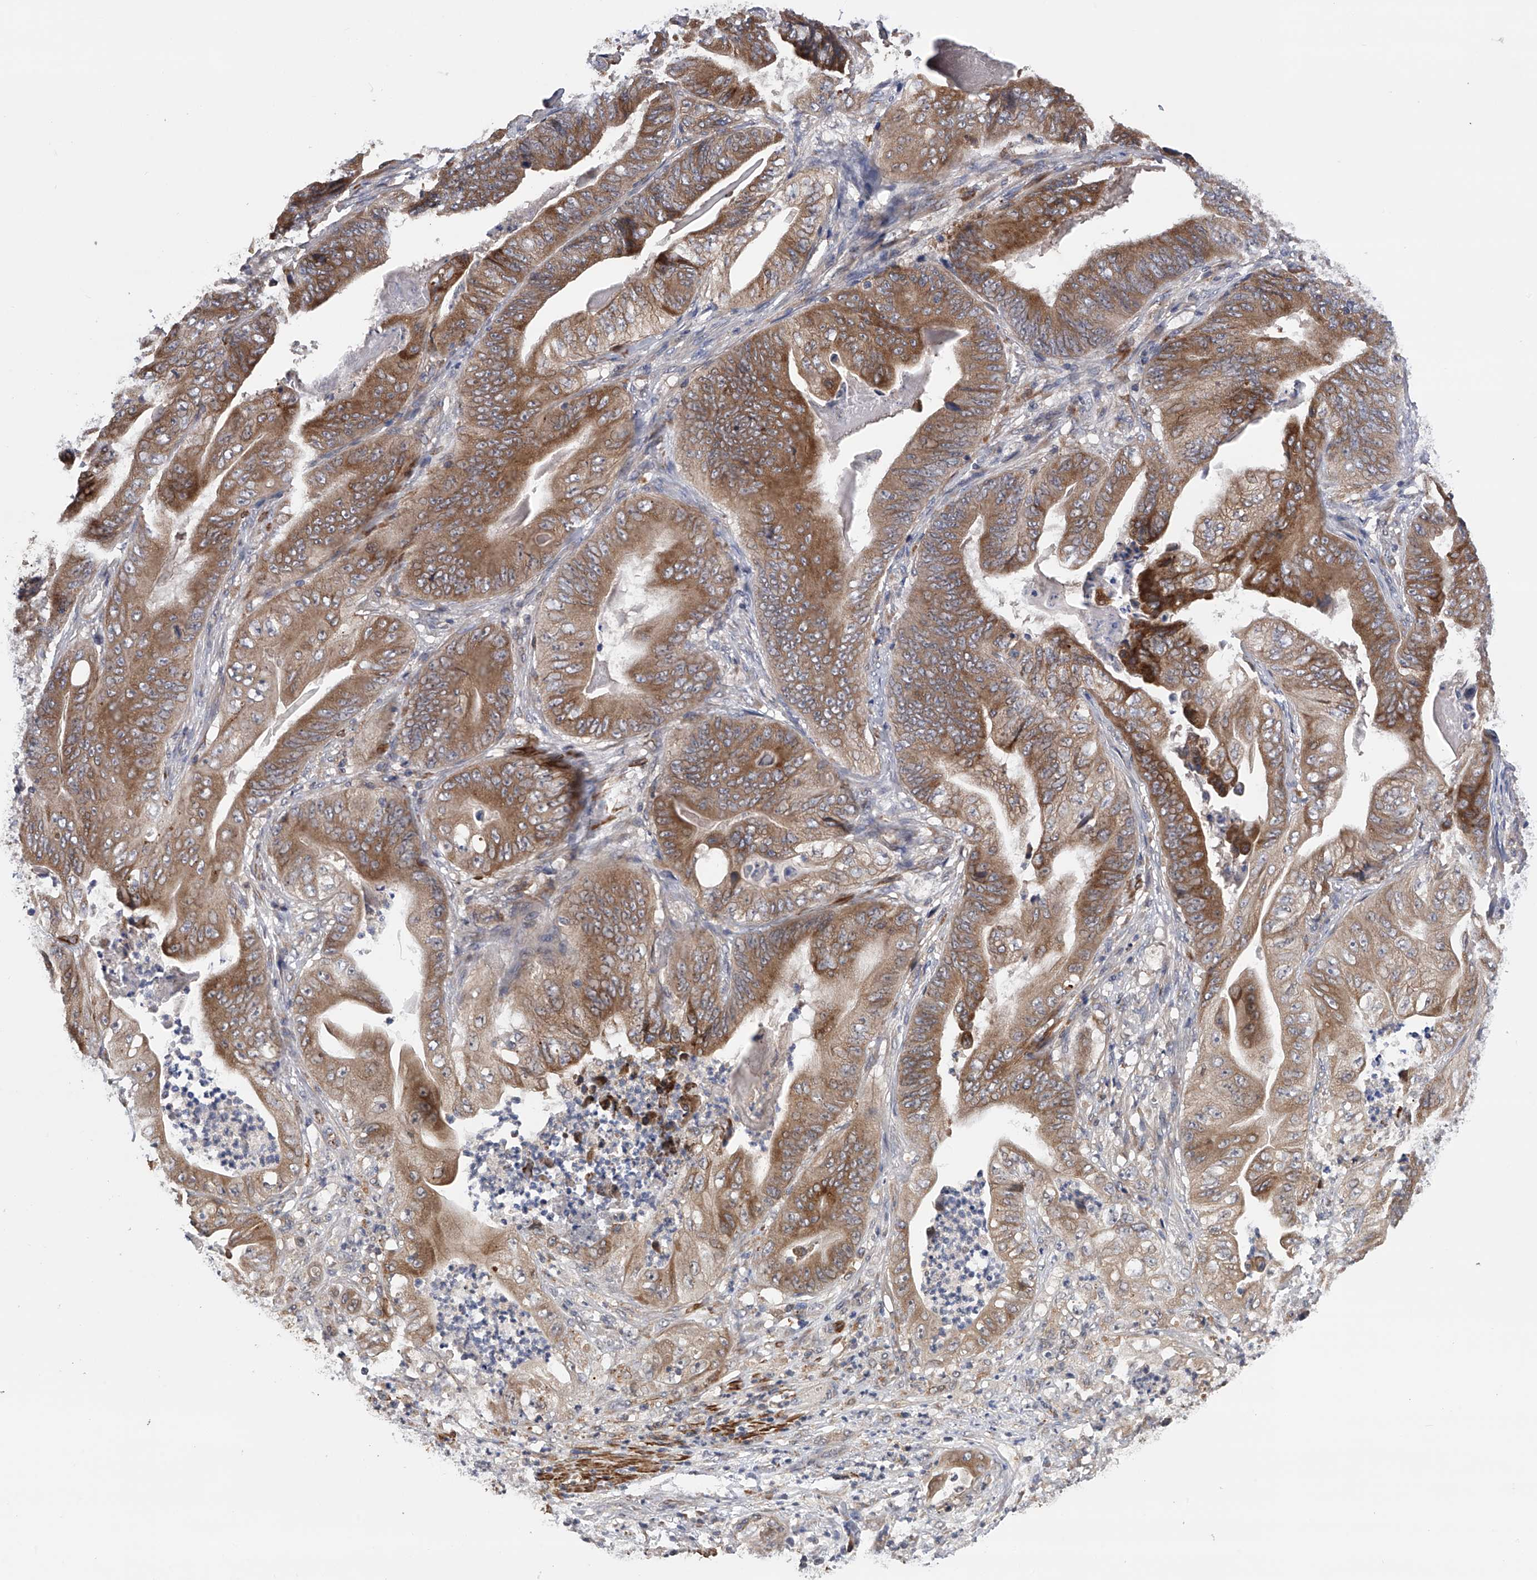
{"staining": {"intensity": "strong", "quantity": ">75%", "location": "cytoplasmic/membranous"}, "tissue": "stomach cancer", "cell_type": "Tumor cells", "image_type": "cancer", "snomed": [{"axis": "morphology", "description": "Adenocarcinoma, NOS"}, {"axis": "topography", "description": "Stomach"}], "caption": "Adenocarcinoma (stomach) stained with a brown dye demonstrates strong cytoplasmic/membranous positive positivity in approximately >75% of tumor cells.", "gene": "SPOCK1", "patient": {"sex": "female", "age": 73}}